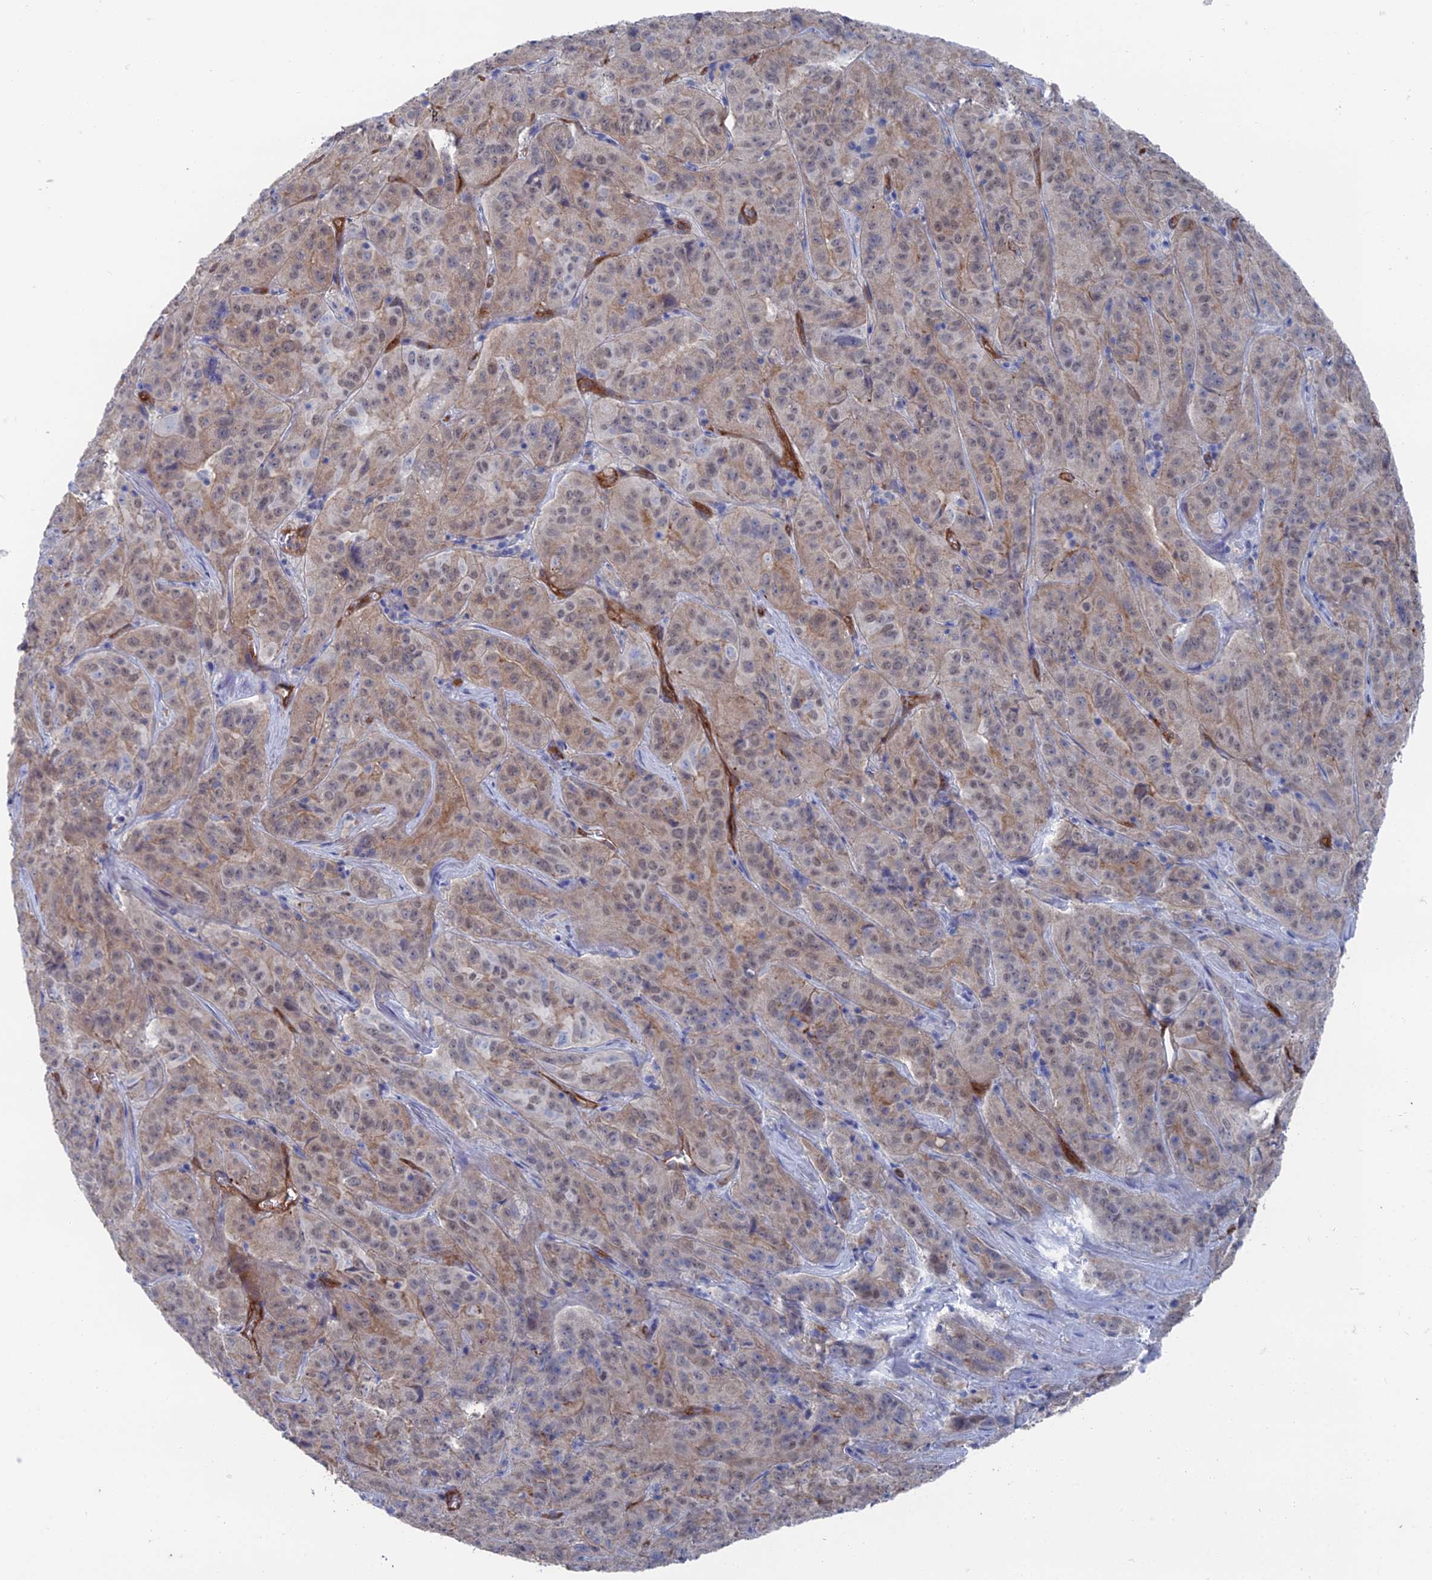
{"staining": {"intensity": "moderate", "quantity": "25%-75%", "location": "cytoplasmic/membranous"}, "tissue": "pancreatic cancer", "cell_type": "Tumor cells", "image_type": "cancer", "snomed": [{"axis": "morphology", "description": "Adenocarcinoma, NOS"}, {"axis": "topography", "description": "Pancreas"}], "caption": "IHC micrograph of neoplastic tissue: human adenocarcinoma (pancreatic) stained using immunohistochemistry (IHC) displays medium levels of moderate protein expression localized specifically in the cytoplasmic/membranous of tumor cells, appearing as a cytoplasmic/membranous brown color.", "gene": "ARAP3", "patient": {"sex": "male", "age": 63}}